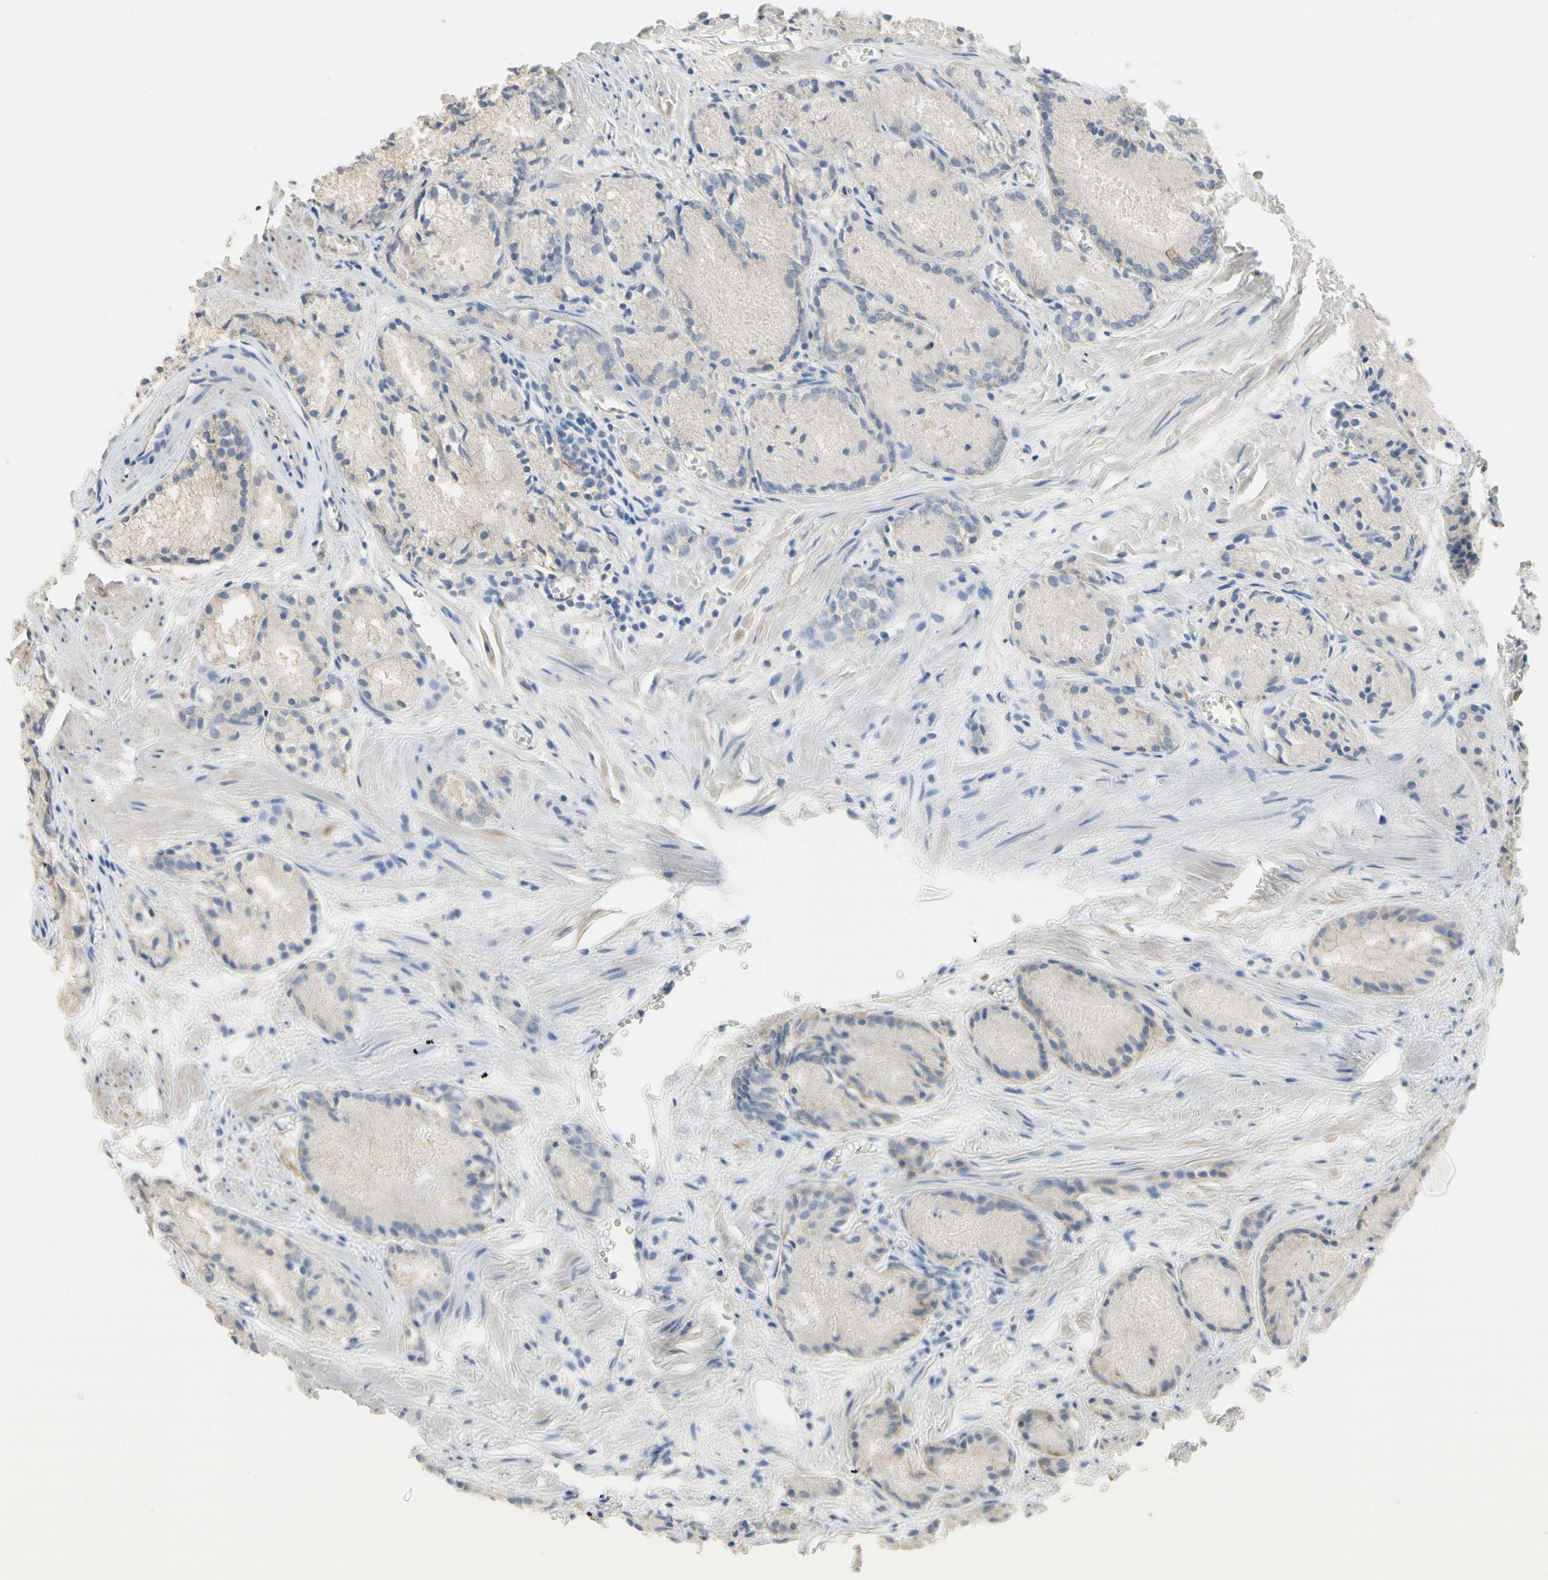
{"staining": {"intensity": "weak", "quantity": "<25%", "location": "cytoplasmic/membranous"}, "tissue": "prostate cancer", "cell_type": "Tumor cells", "image_type": "cancer", "snomed": [{"axis": "morphology", "description": "Adenocarcinoma, Low grade"}, {"axis": "topography", "description": "Prostate"}], "caption": "Prostate low-grade adenocarcinoma stained for a protein using IHC displays no positivity tumor cells.", "gene": "NECTIN4", "patient": {"sex": "male", "age": 72}}